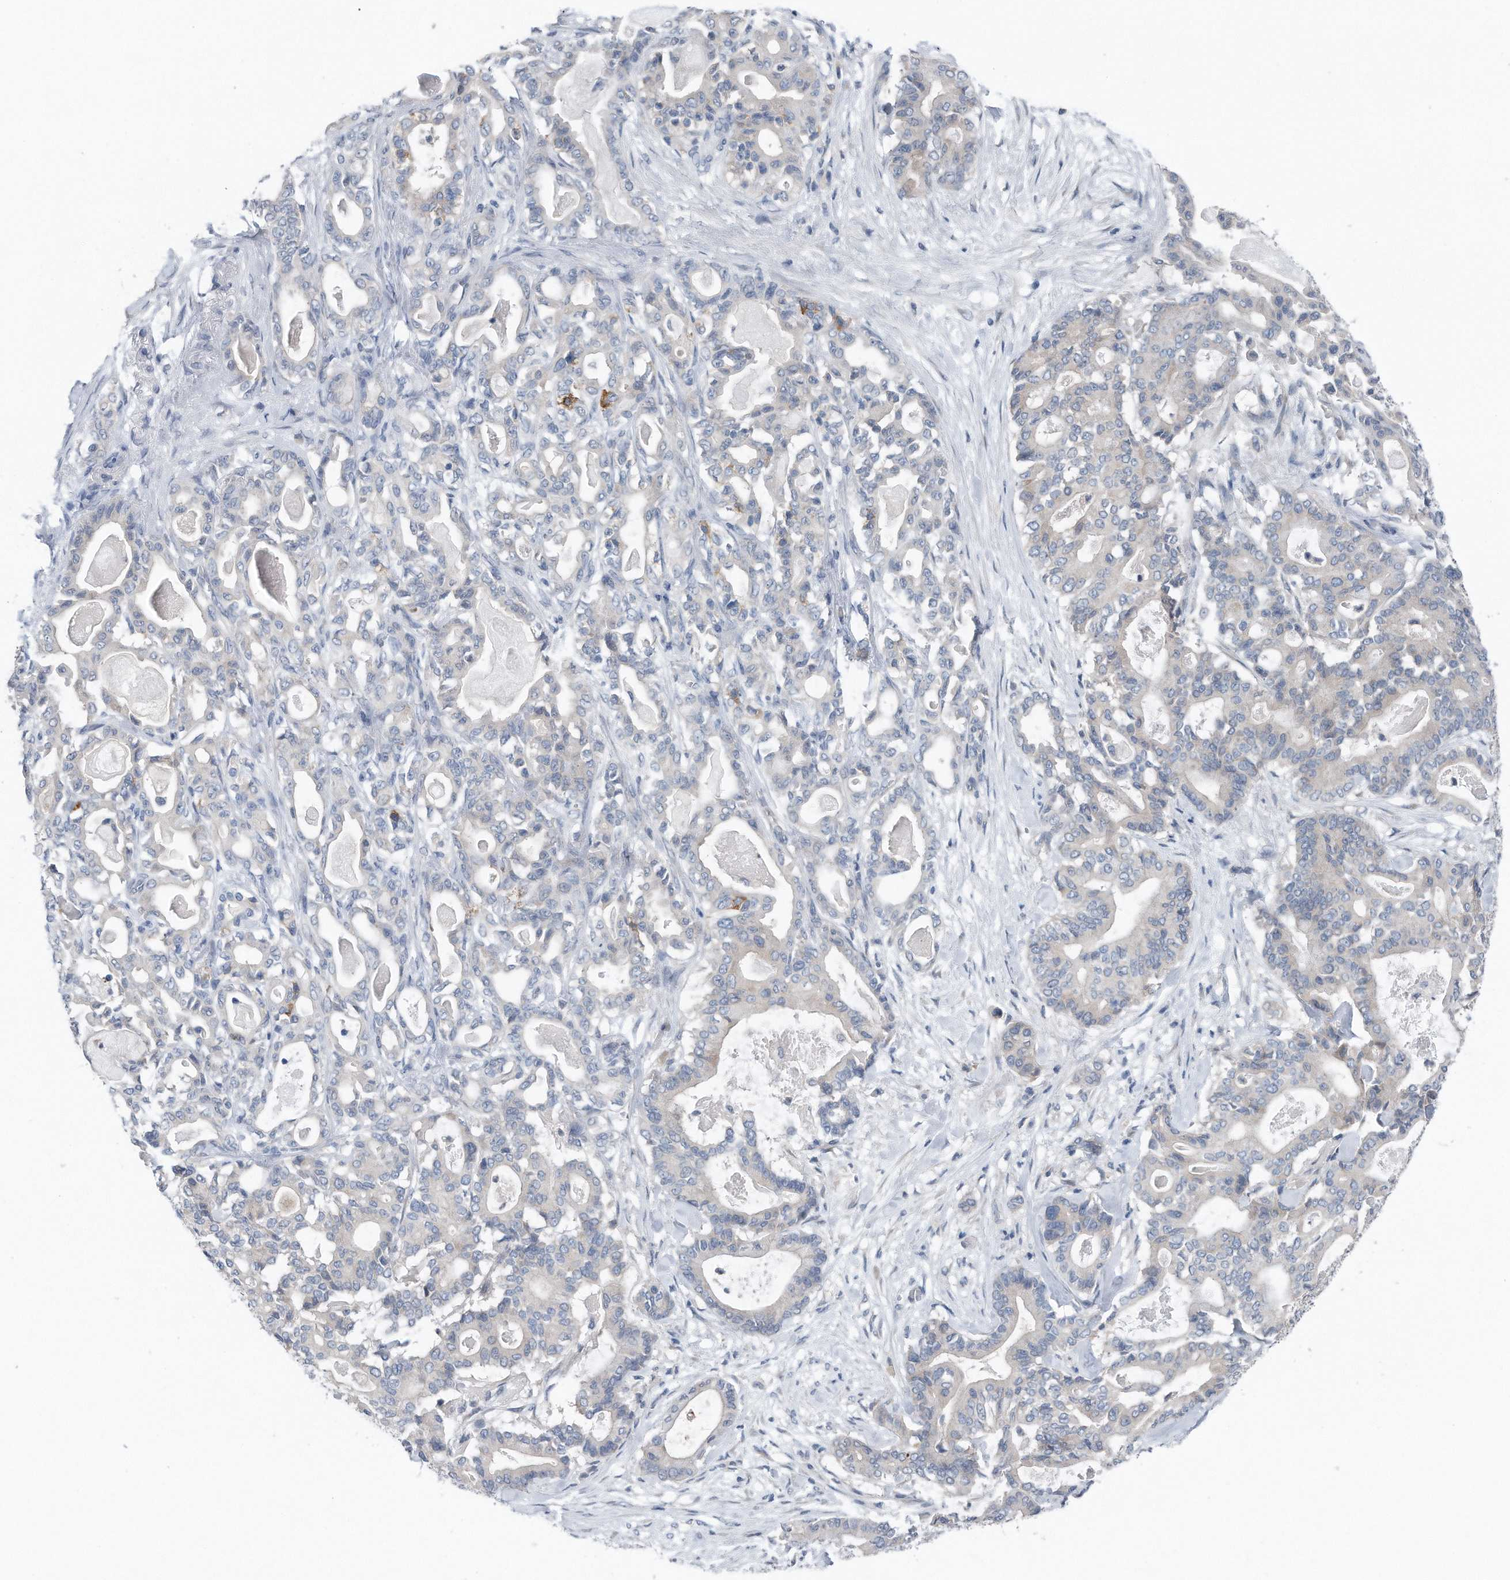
{"staining": {"intensity": "negative", "quantity": "none", "location": "none"}, "tissue": "pancreatic cancer", "cell_type": "Tumor cells", "image_type": "cancer", "snomed": [{"axis": "morphology", "description": "Adenocarcinoma, NOS"}, {"axis": "topography", "description": "Pancreas"}], "caption": "This is an IHC micrograph of pancreatic cancer. There is no positivity in tumor cells.", "gene": "YRDC", "patient": {"sex": "male", "age": 63}}